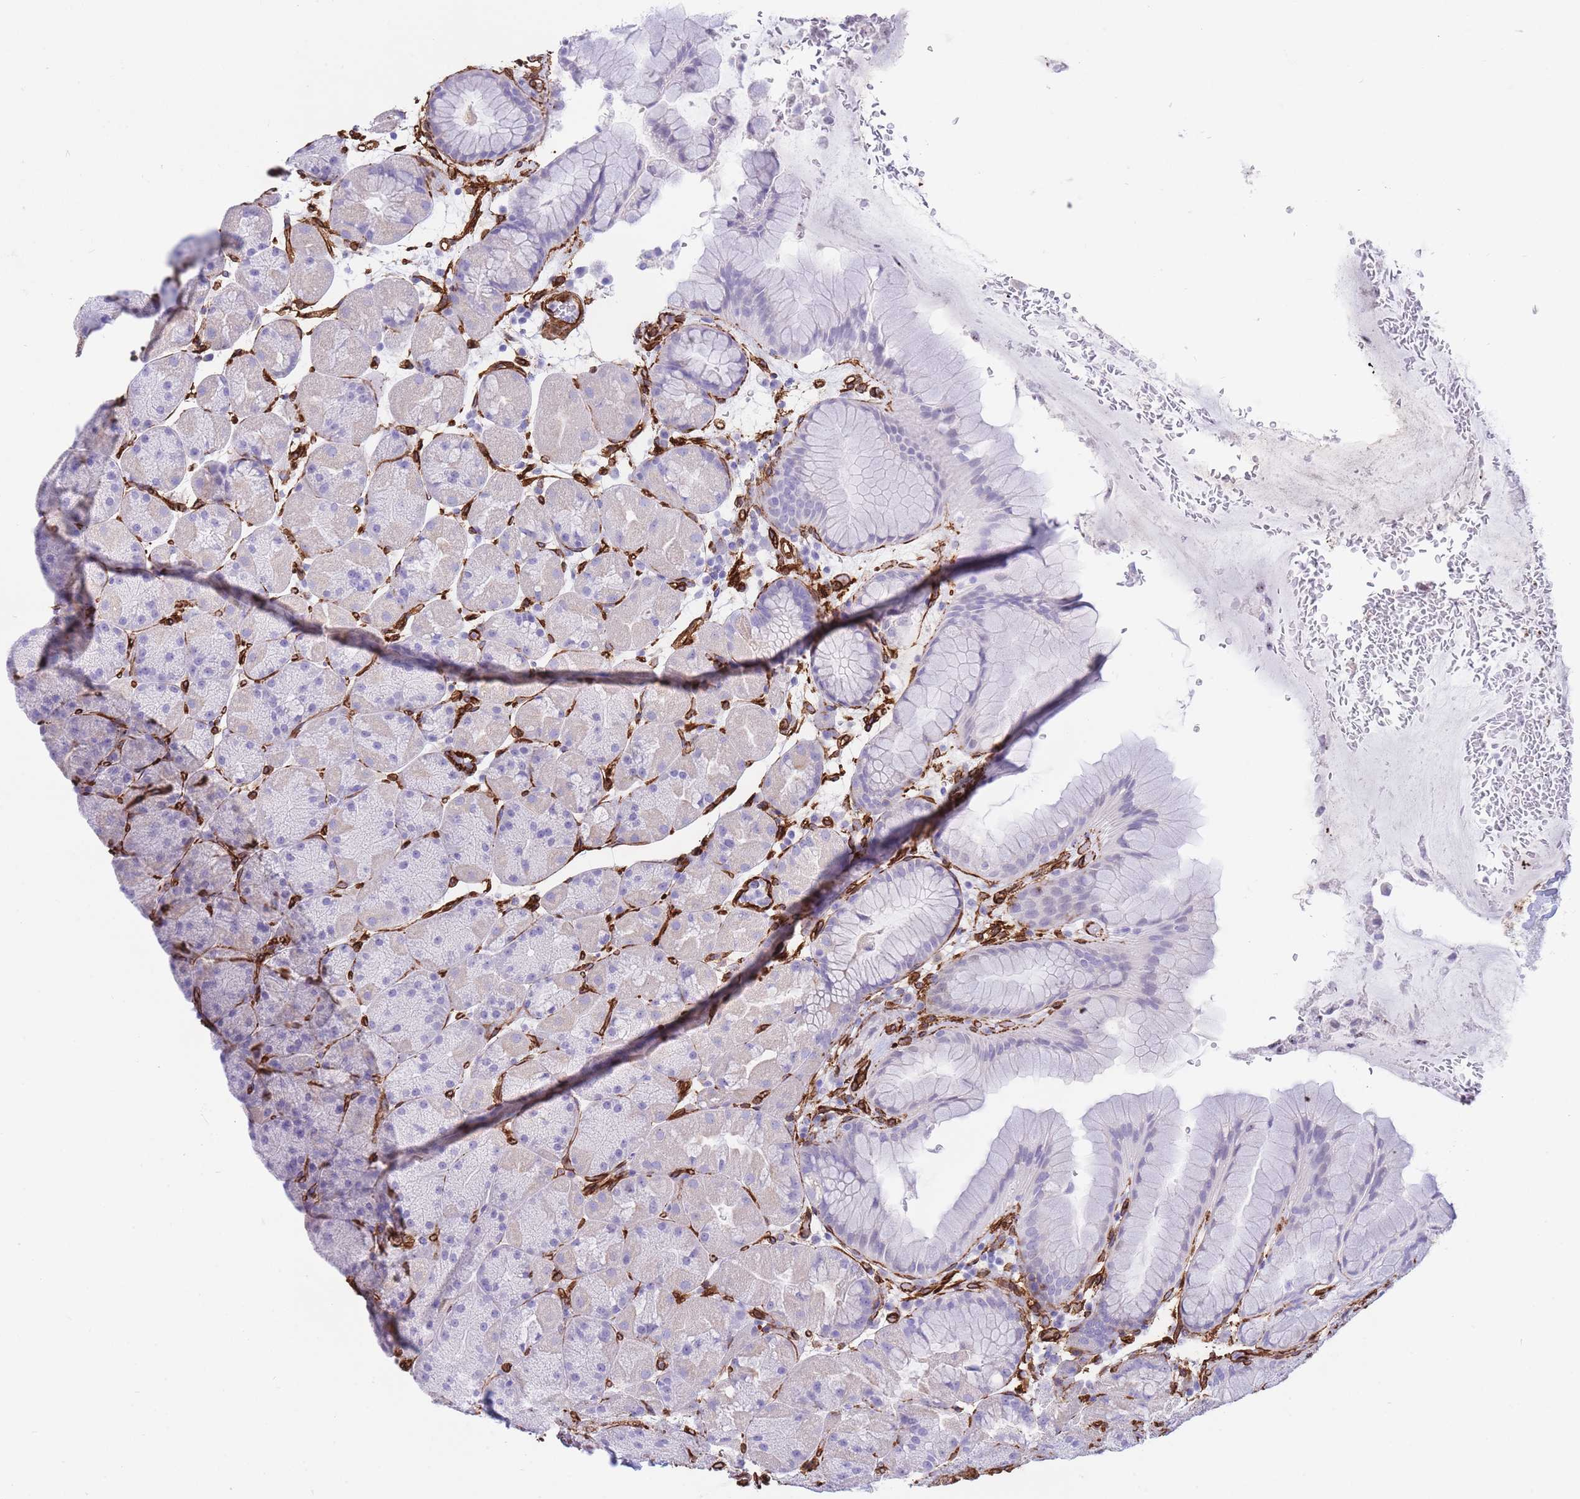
{"staining": {"intensity": "negative", "quantity": "none", "location": "none"}, "tissue": "stomach", "cell_type": "Glandular cells", "image_type": "normal", "snomed": [{"axis": "morphology", "description": "Normal tissue, NOS"}, {"axis": "topography", "description": "Stomach, upper"}, {"axis": "topography", "description": "Stomach, lower"}], "caption": "A micrograph of stomach stained for a protein demonstrates no brown staining in glandular cells.", "gene": "CAVIN1", "patient": {"sex": "male", "age": 67}}